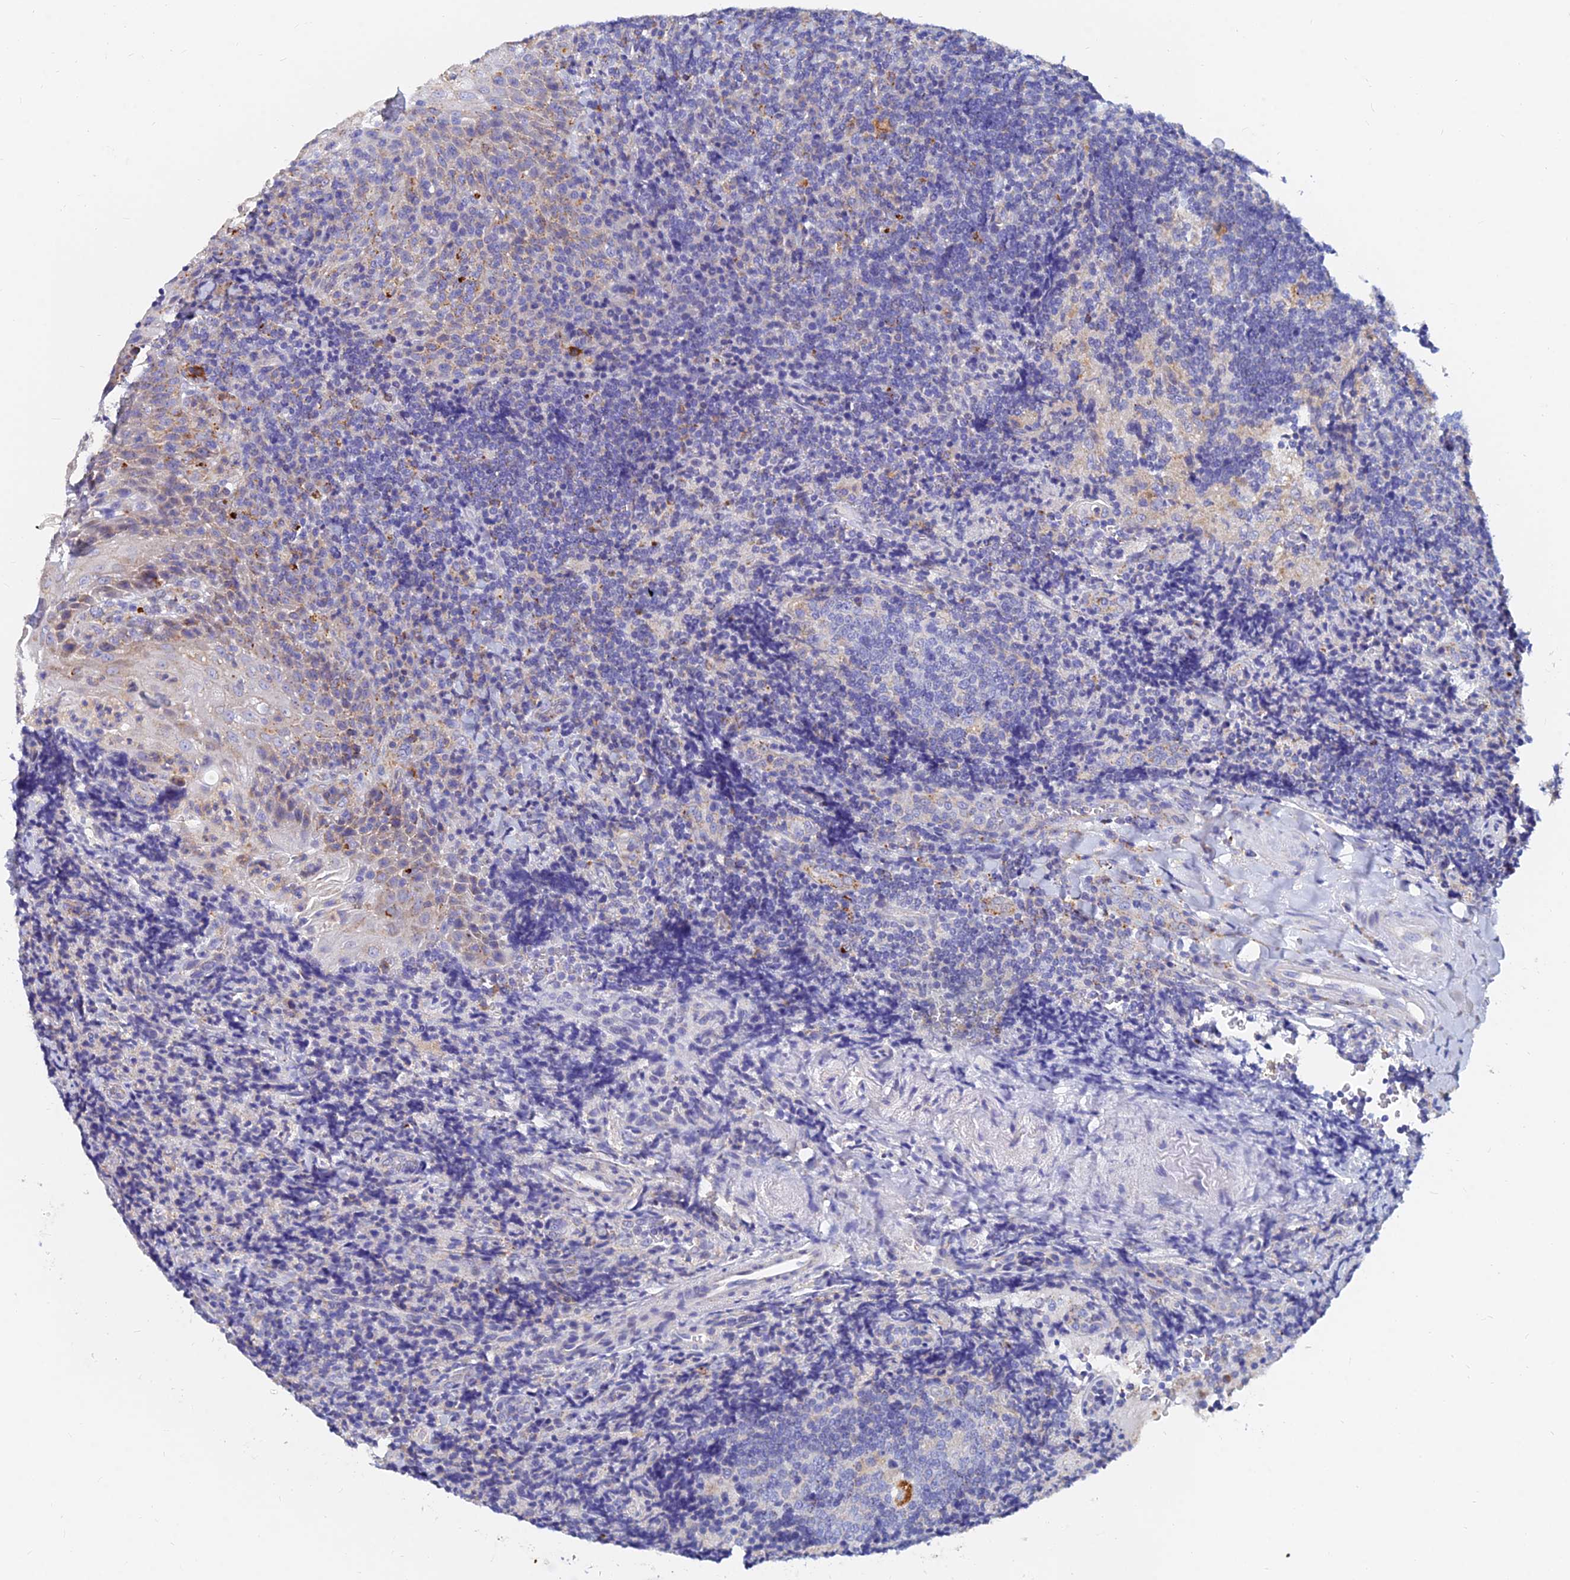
{"staining": {"intensity": "negative", "quantity": "none", "location": "none"}, "tissue": "tonsil", "cell_type": "Germinal center cells", "image_type": "normal", "snomed": [{"axis": "morphology", "description": "Normal tissue, NOS"}, {"axis": "topography", "description": "Tonsil"}], "caption": "Immunohistochemistry of unremarkable human tonsil shows no staining in germinal center cells. (DAB immunohistochemistry (IHC), high magnification).", "gene": "SPNS1", "patient": {"sex": "male", "age": 37}}